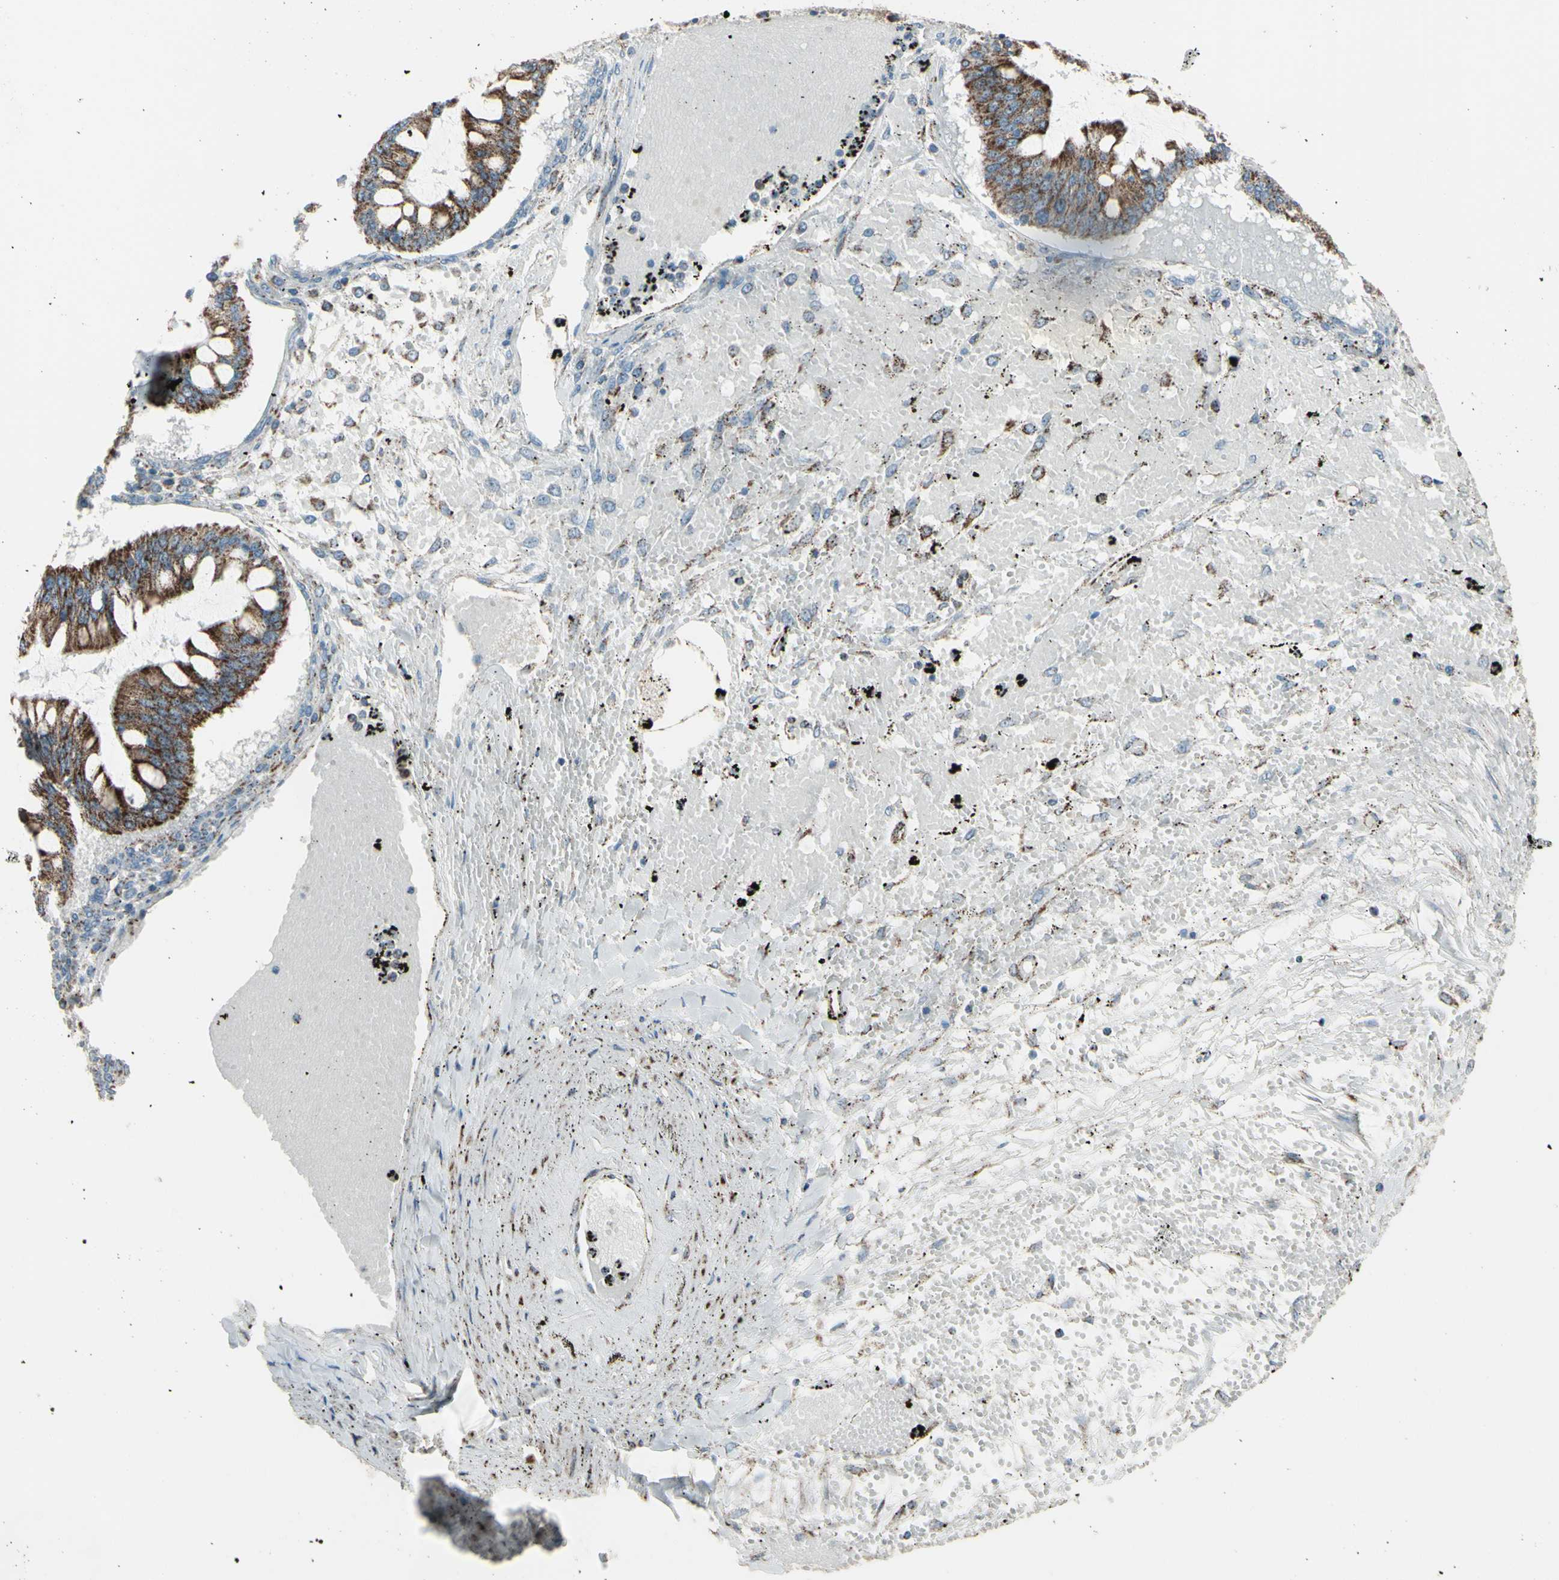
{"staining": {"intensity": "moderate", "quantity": ">75%", "location": "cytoplasmic/membranous"}, "tissue": "ovarian cancer", "cell_type": "Tumor cells", "image_type": "cancer", "snomed": [{"axis": "morphology", "description": "Cystadenocarcinoma, mucinous, NOS"}, {"axis": "topography", "description": "Ovary"}], "caption": "Human ovarian cancer (mucinous cystadenocarcinoma) stained with a protein marker exhibits moderate staining in tumor cells.", "gene": "FAM171B", "patient": {"sex": "female", "age": 73}}